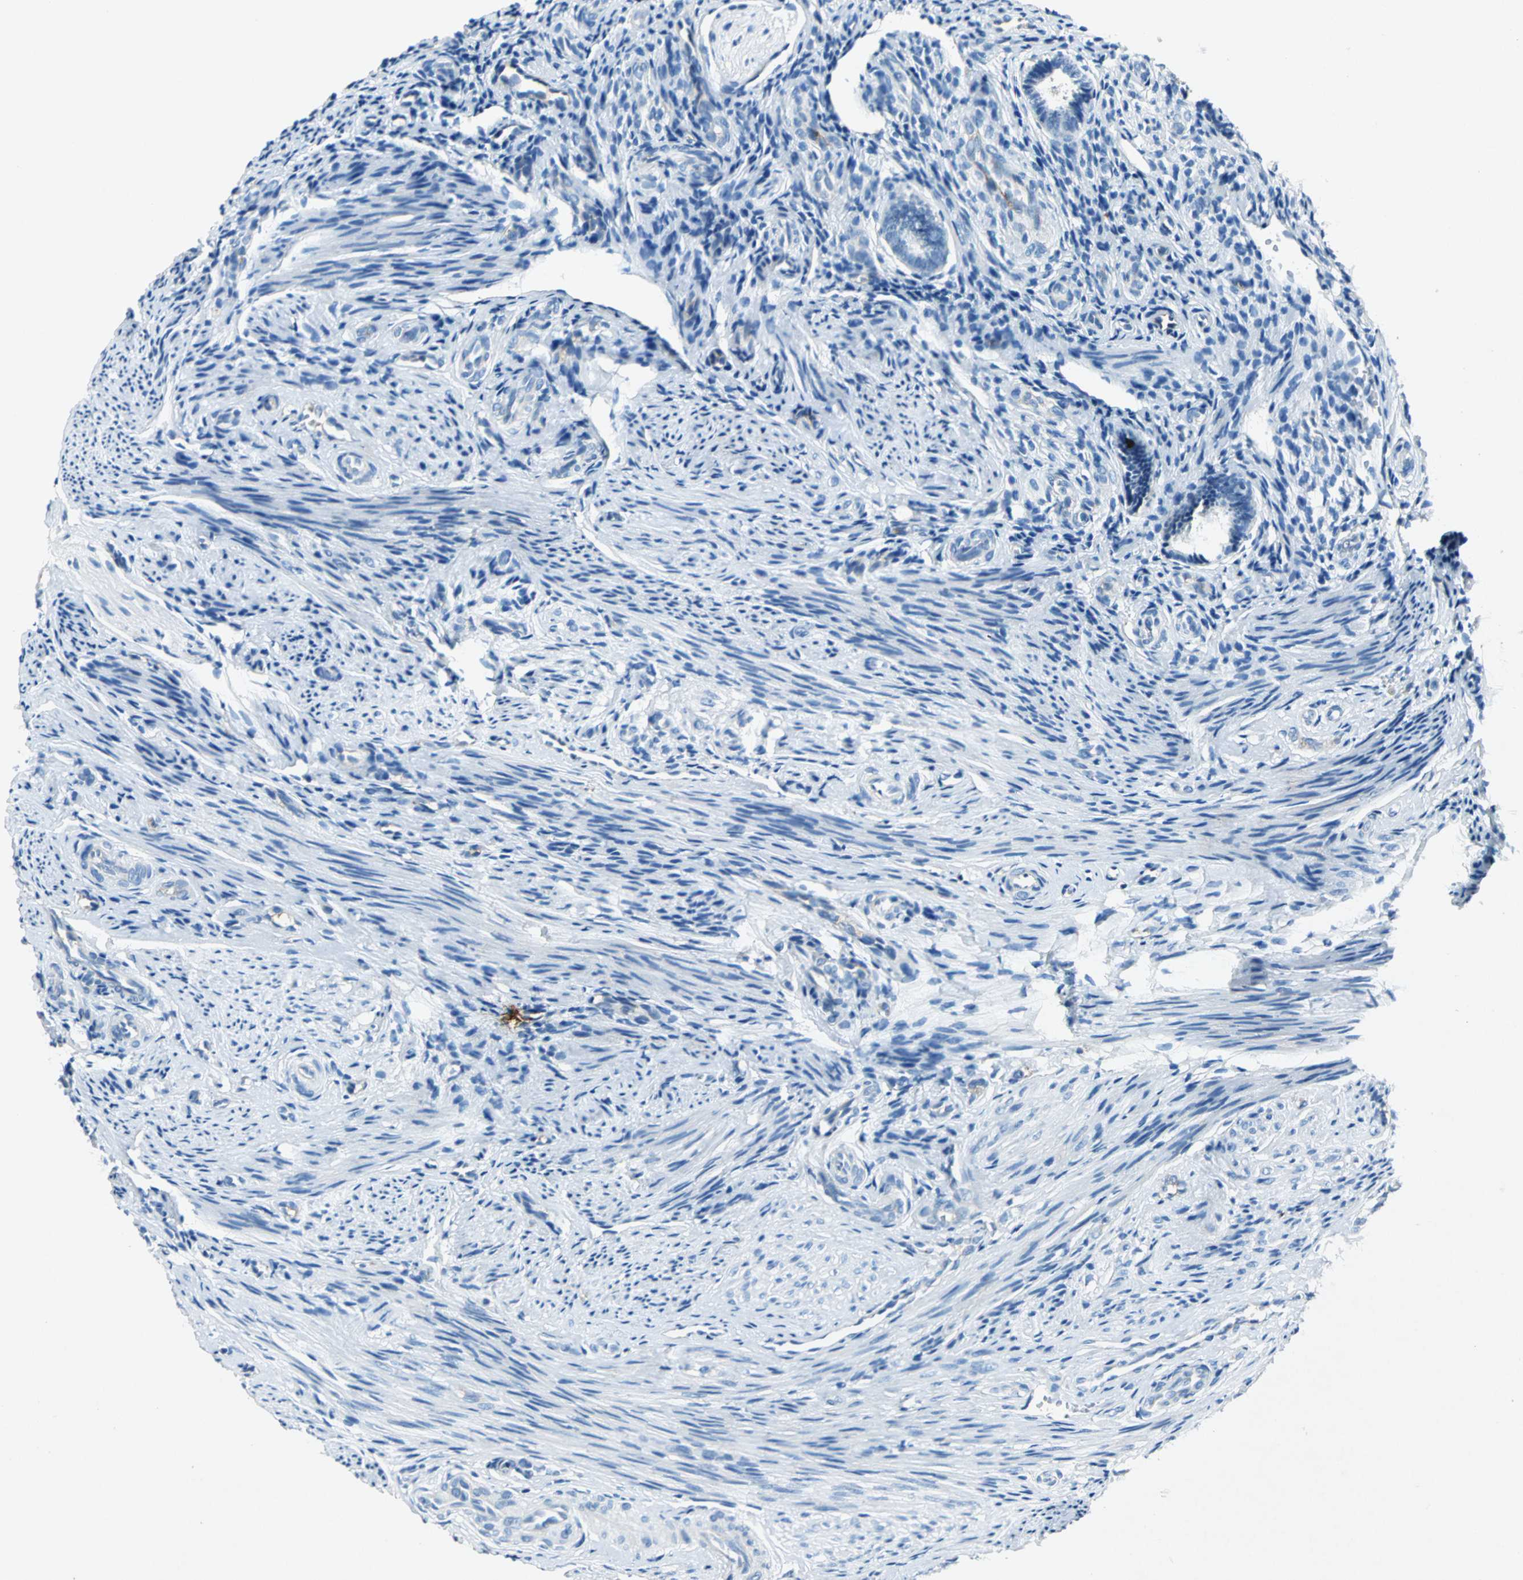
{"staining": {"intensity": "negative", "quantity": "none", "location": "none"}, "tissue": "endometrium", "cell_type": "Cells in endometrial stroma", "image_type": "normal", "snomed": [{"axis": "morphology", "description": "Normal tissue, NOS"}, {"axis": "topography", "description": "Endometrium"}], "caption": "Immunohistochemical staining of benign endometrium shows no significant staining in cells in endometrial stroma.", "gene": "RPS13", "patient": {"sex": "female", "age": 27}}